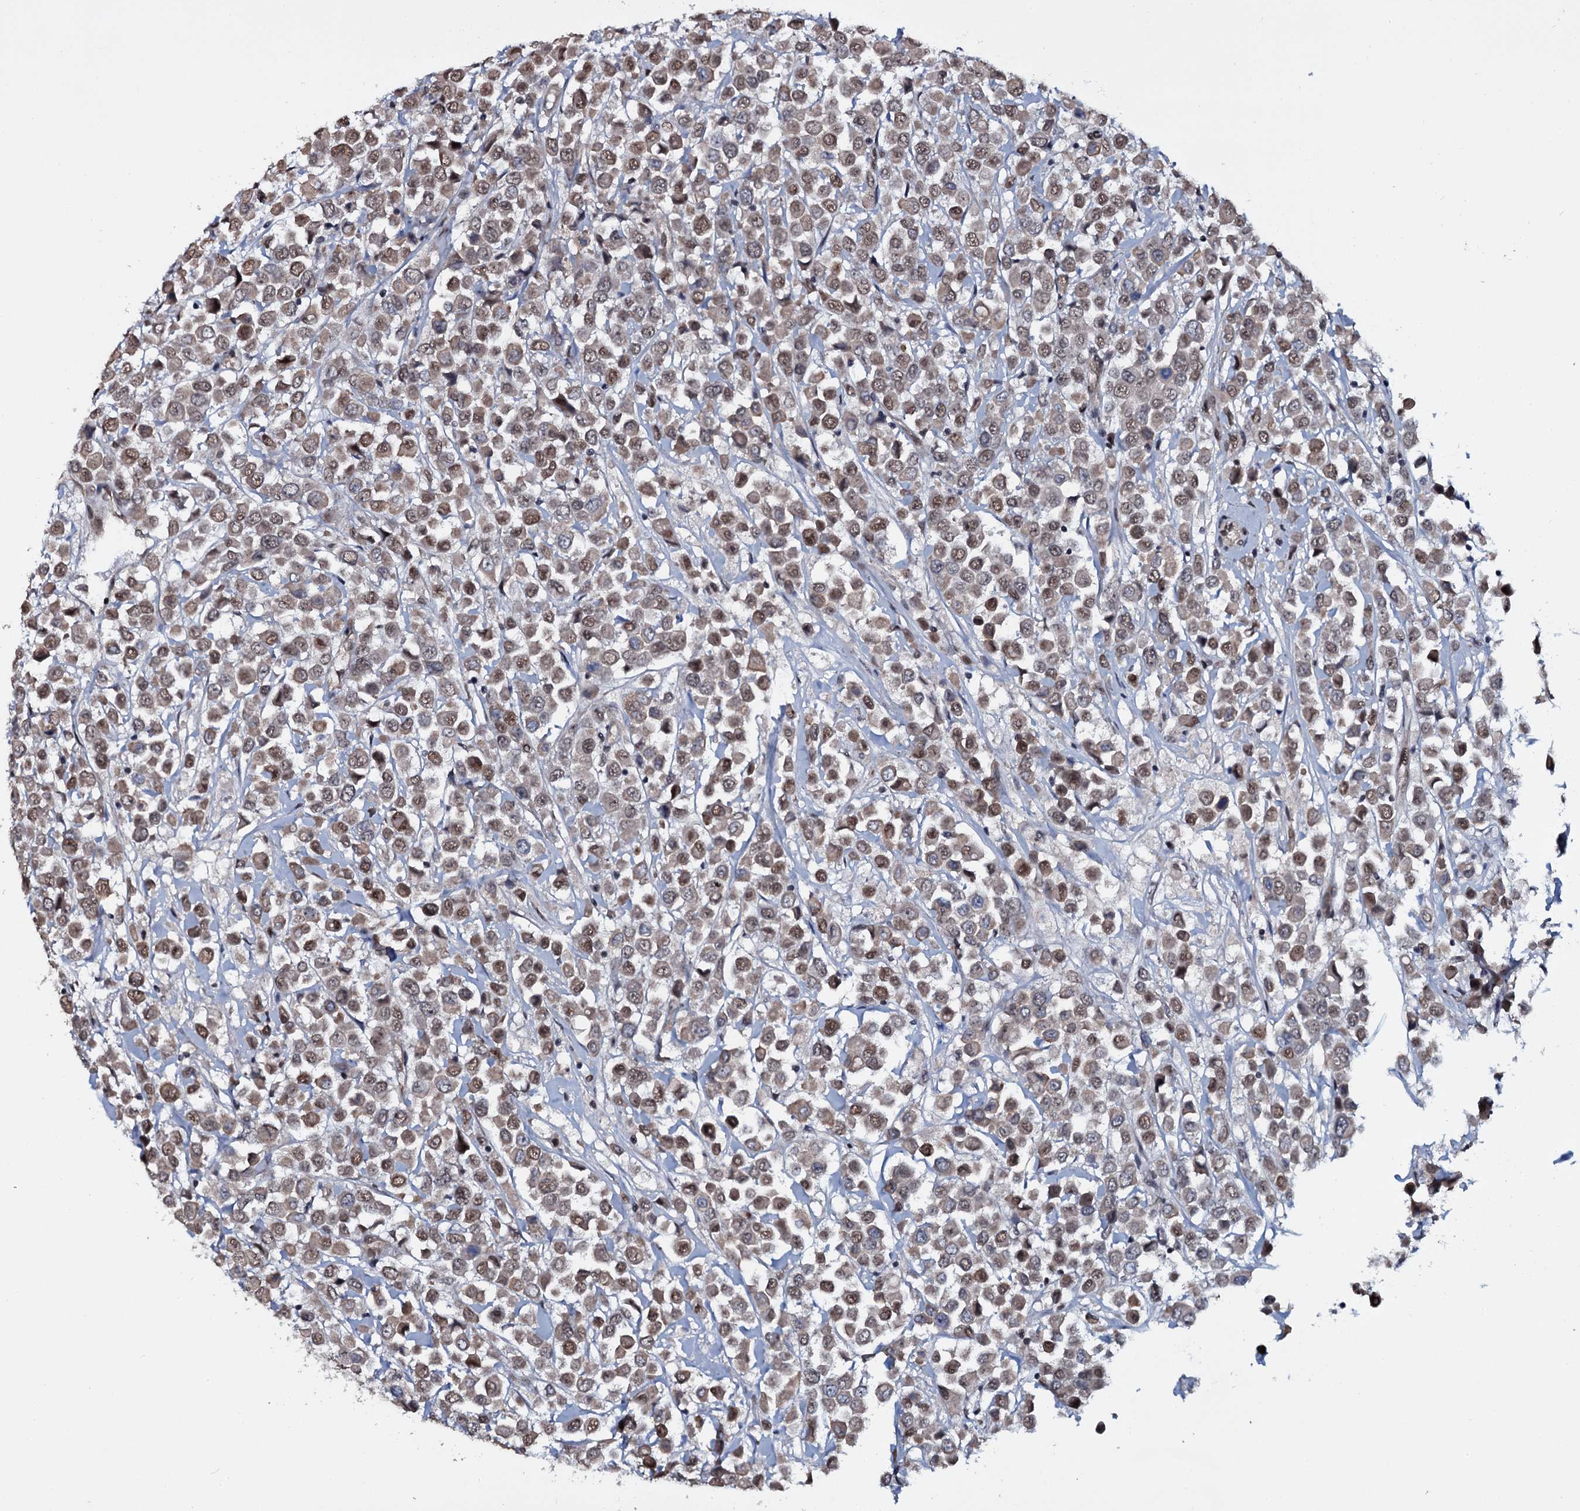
{"staining": {"intensity": "moderate", "quantity": "25%-75%", "location": "nuclear"}, "tissue": "breast cancer", "cell_type": "Tumor cells", "image_type": "cancer", "snomed": [{"axis": "morphology", "description": "Duct carcinoma"}, {"axis": "topography", "description": "Breast"}], "caption": "The photomicrograph reveals staining of breast cancer, revealing moderate nuclear protein staining (brown color) within tumor cells.", "gene": "SH2D4B", "patient": {"sex": "female", "age": 61}}